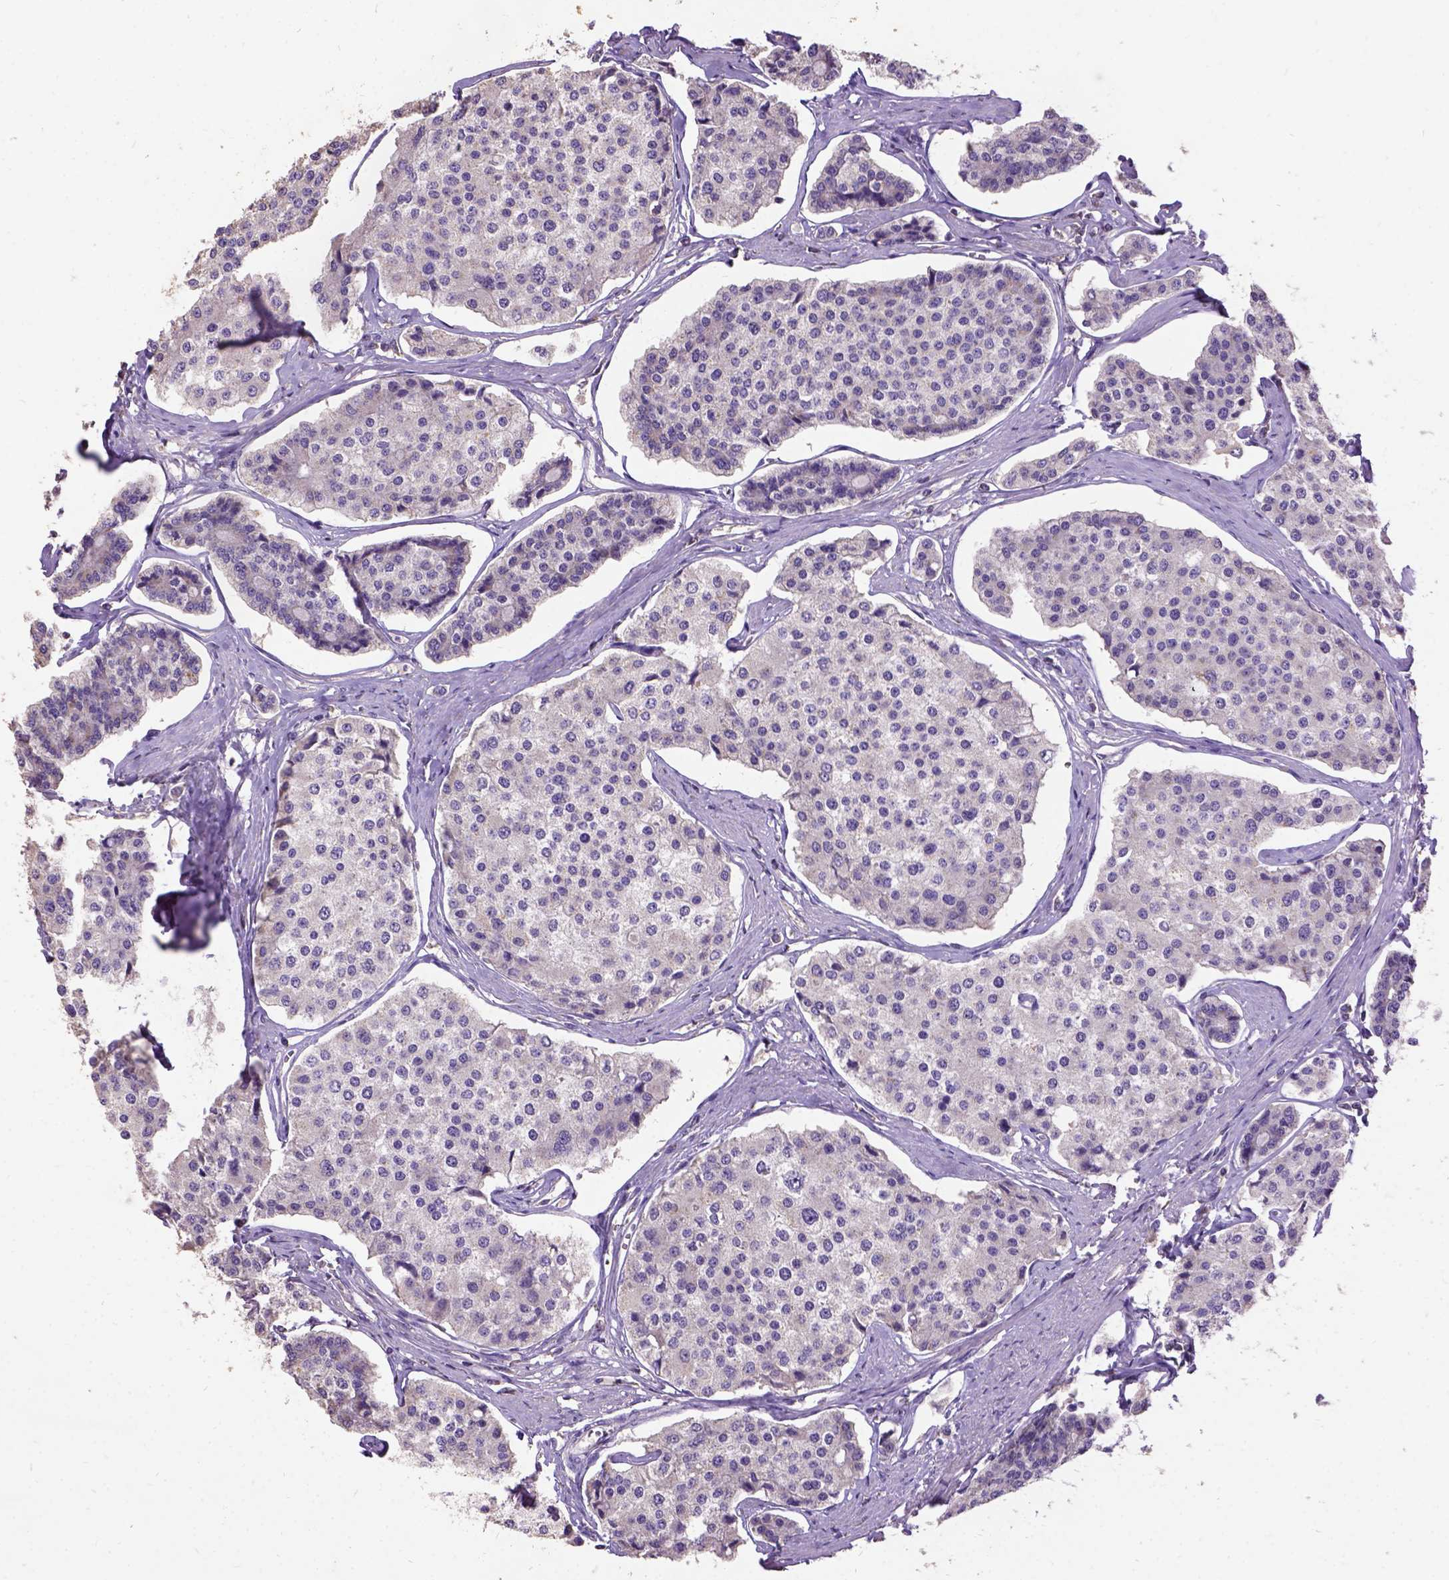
{"staining": {"intensity": "negative", "quantity": "none", "location": "none"}, "tissue": "carcinoid", "cell_type": "Tumor cells", "image_type": "cancer", "snomed": [{"axis": "morphology", "description": "Carcinoid, malignant, NOS"}, {"axis": "topography", "description": "Small intestine"}], "caption": "A high-resolution micrograph shows immunohistochemistry staining of carcinoid, which reveals no significant staining in tumor cells. (DAB (3,3'-diaminobenzidine) IHC with hematoxylin counter stain).", "gene": "DQX1", "patient": {"sex": "female", "age": 65}}